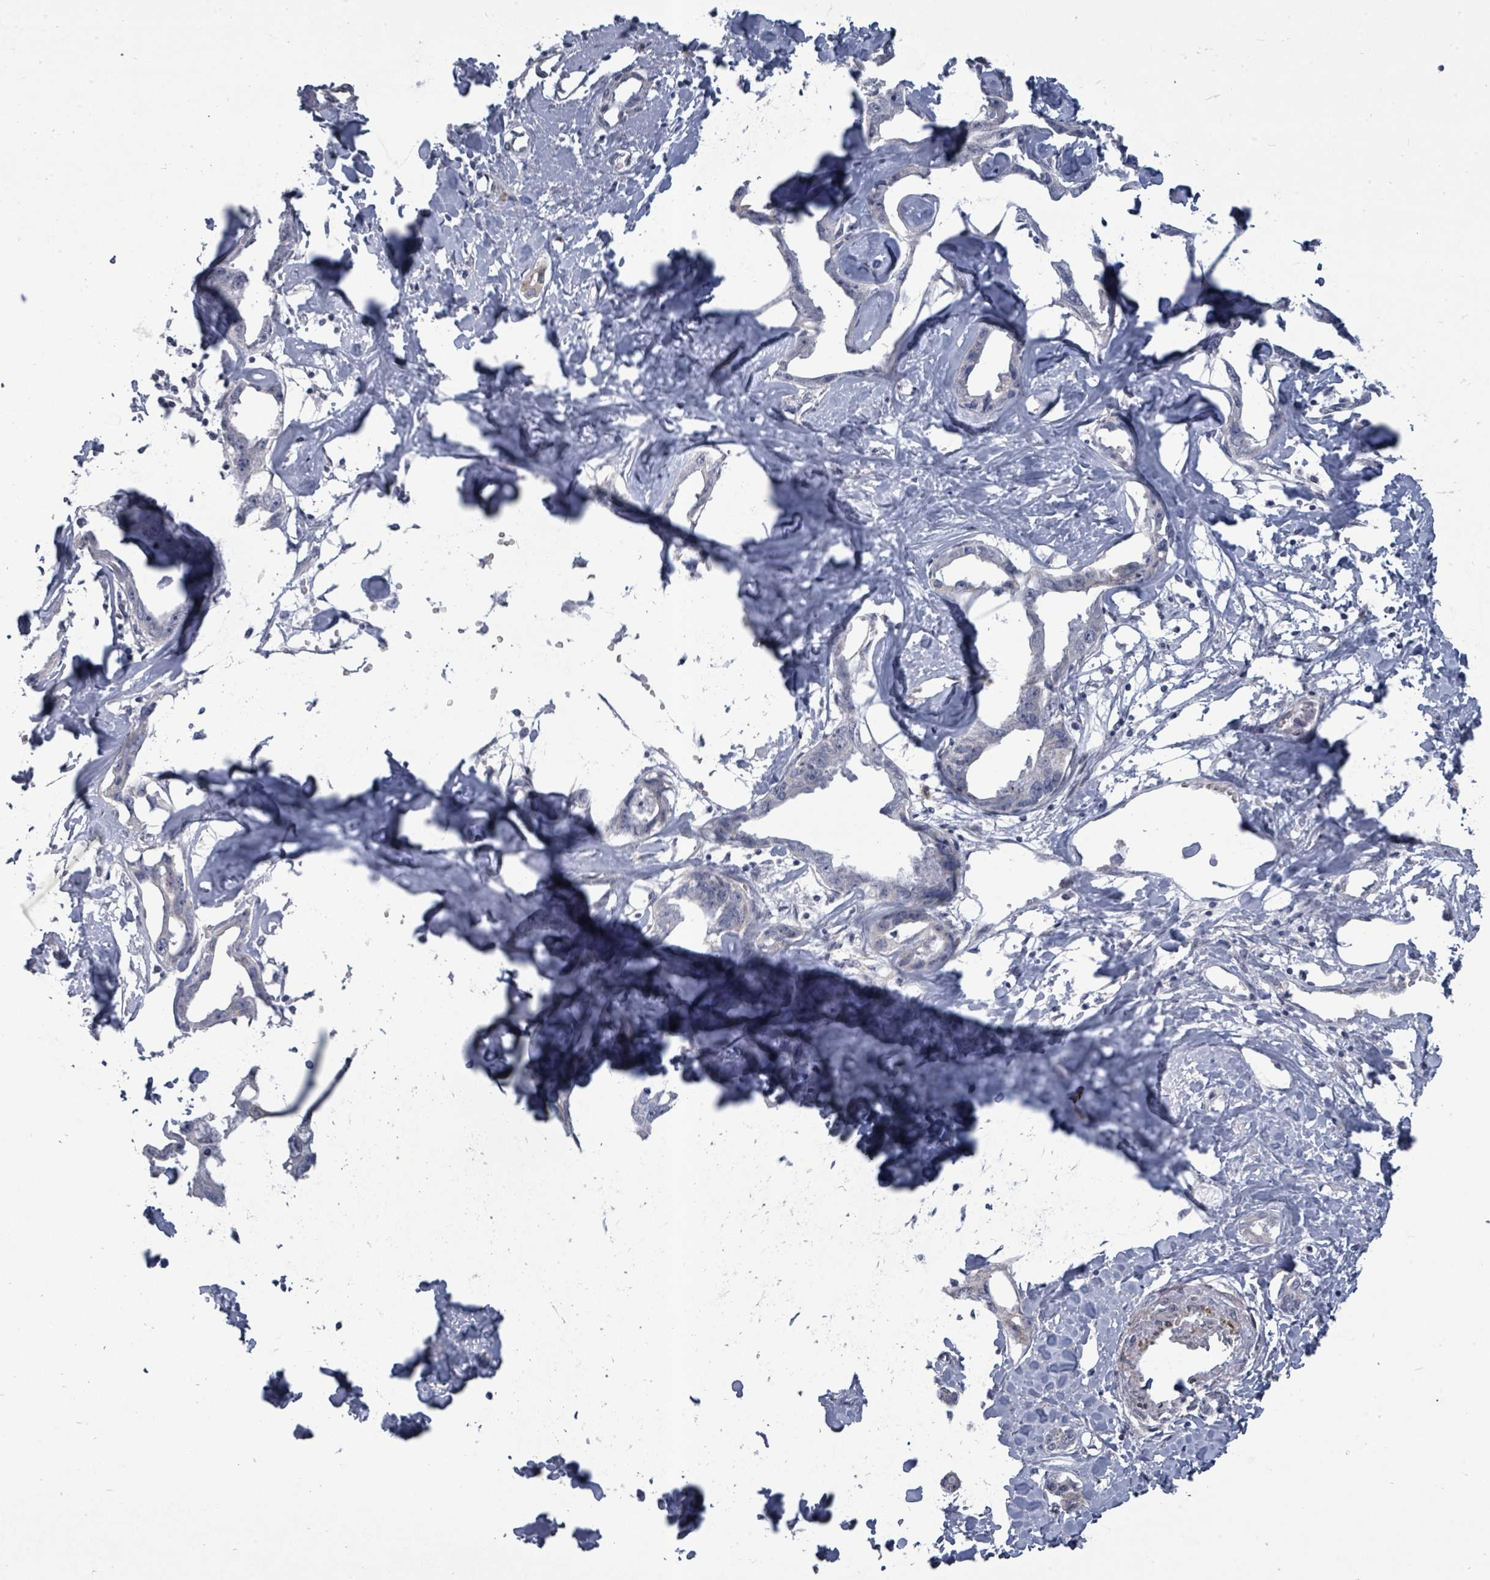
{"staining": {"intensity": "negative", "quantity": "none", "location": "none"}, "tissue": "liver cancer", "cell_type": "Tumor cells", "image_type": "cancer", "snomed": [{"axis": "morphology", "description": "Cholangiocarcinoma"}, {"axis": "topography", "description": "Liver"}], "caption": "Immunohistochemistry image of human cholangiocarcinoma (liver) stained for a protein (brown), which demonstrates no staining in tumor cells.", "gene": "PTPN20", "patient": {"sex": "male", "age": 59}}